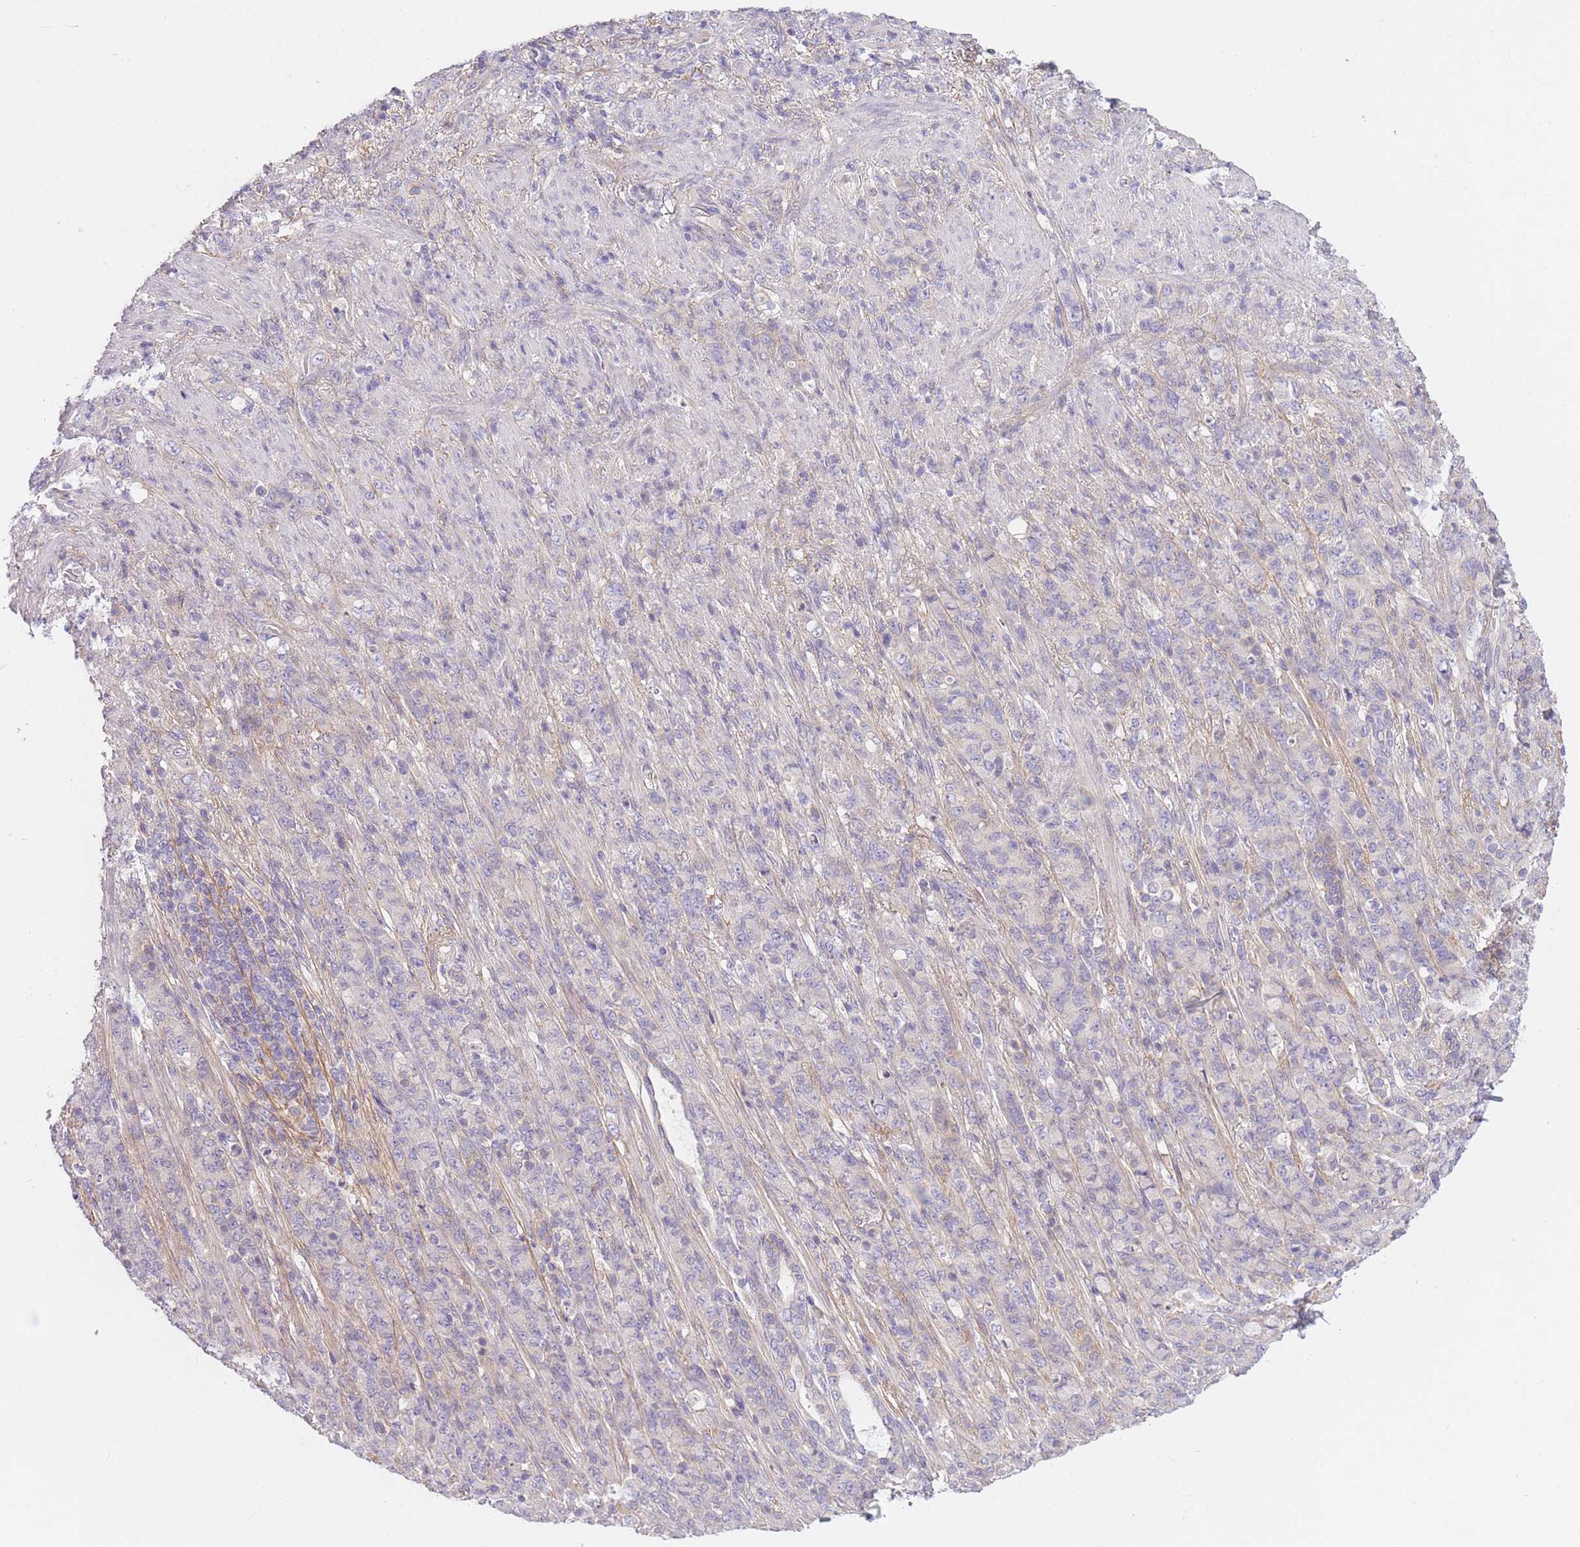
{"staining": {"intensity": "negative", "quantity": "none", "location": "none"}, "tissue": "stomach cancer", "cell_type": "Tumor cells", "image_type": "cancer", "snomed": [{"axis": "morphology", "description": "Adenocarcinoma, NOS"}, {"axis": "topography", "description": "Stomach"}], "caption": "There is no significant positivity in tumor cells of stomach cancer. The staining was performed using DAB (3,3'-diaminobenzidine) to visualize the protein expression in brown, while the nuclei were stained in blue with hematoxylin (Magnification: 20x).", "gene": "AP3M2", "patient": {"sex": "female", "age": 79}}